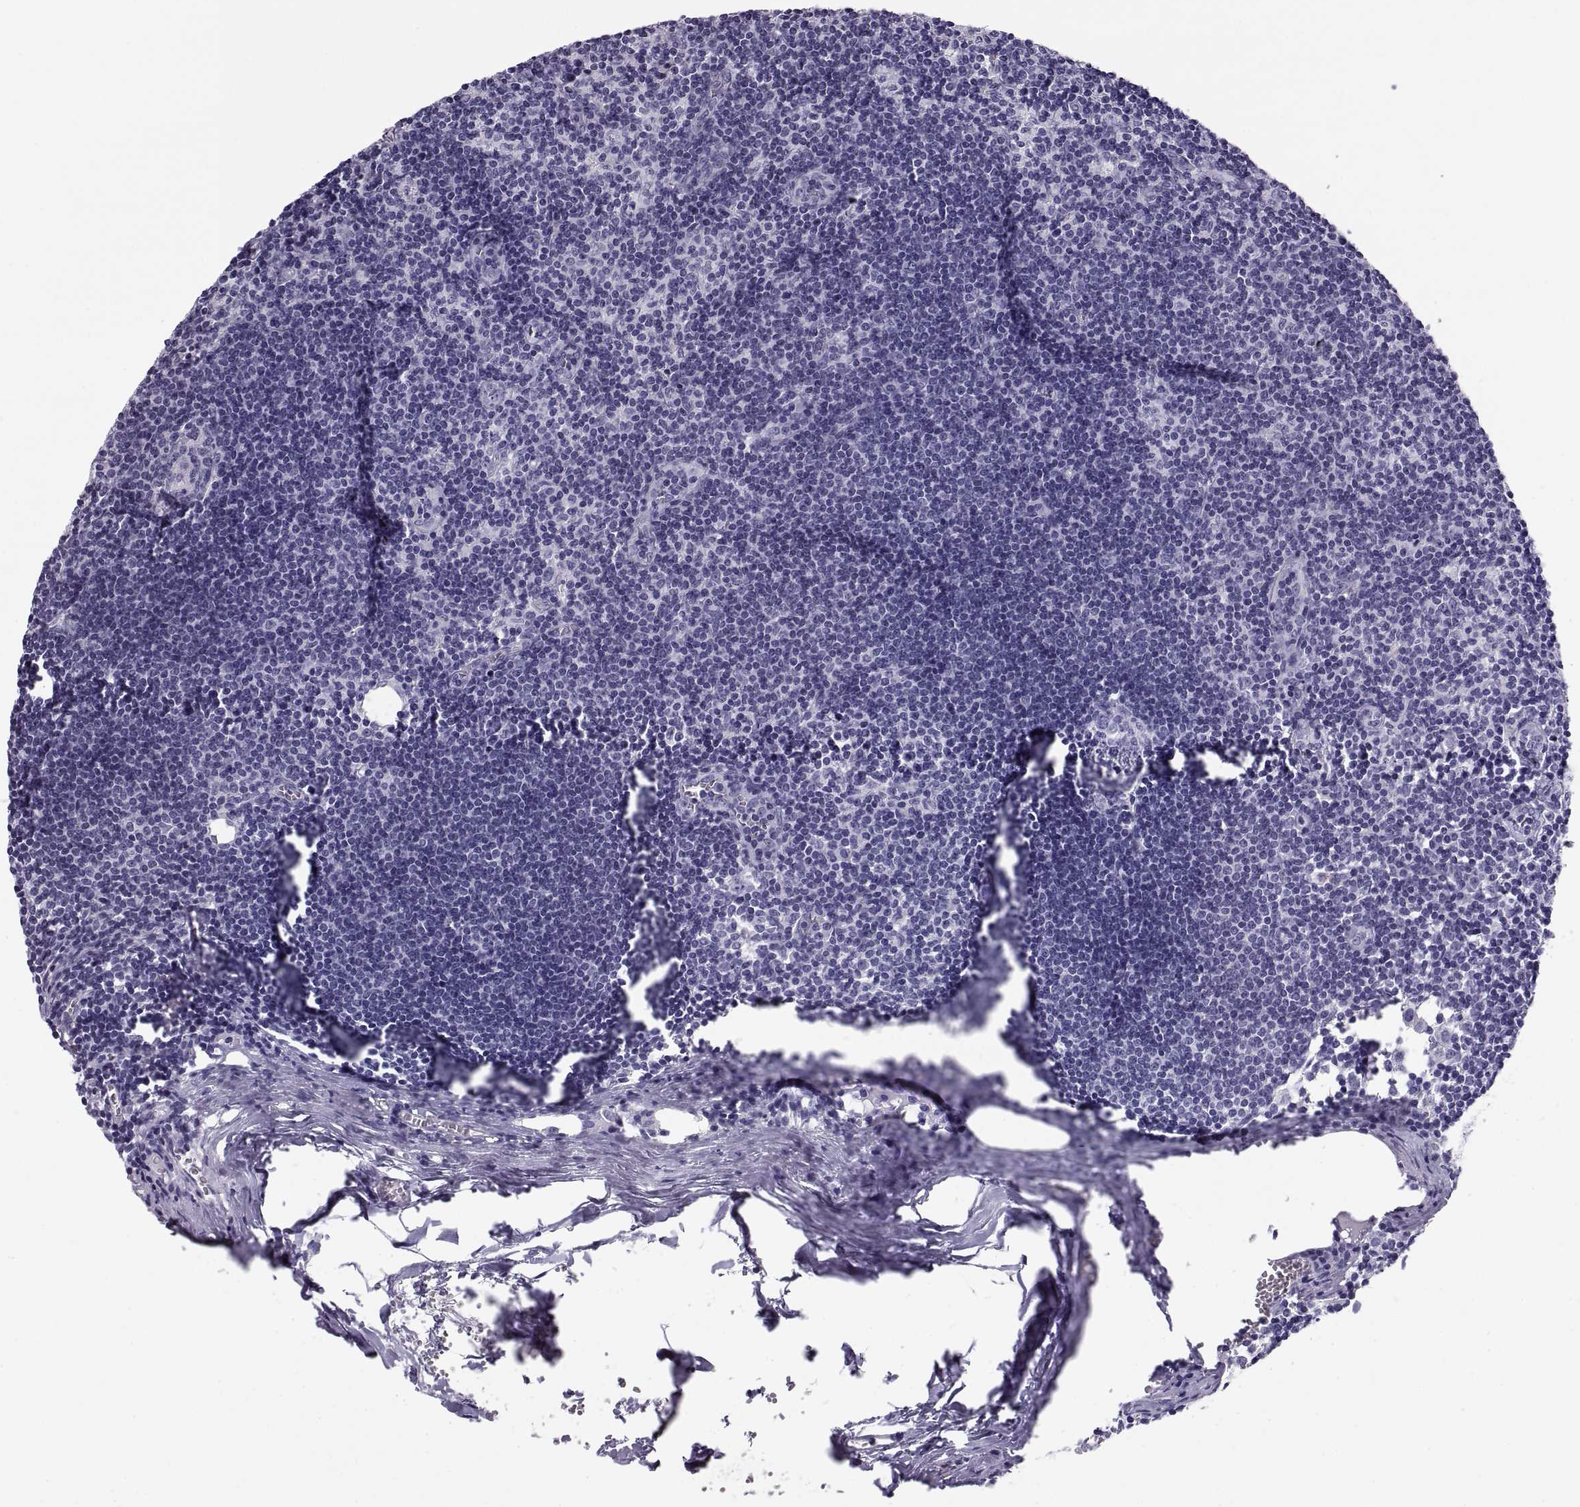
{"staining": {"intensity": "negative", "quantity": "none", "location": "none"}, "tissue": "lymph node", "cell_type": "Germinal center cells", "image_type": "normal", "snomed": [{"axis": "morphology", "description": "Normal tissue, NOS"}, {"axis": "topography", "description": "Lymph node"}], "caption": "Germinal center cells show no significant protein expression in normal lymph node. (DAB (3,3'-diaminobenzidine) IHC with hematoxylin counter stain).", "gene": "PAX2", "patient": {"sex": "male", "age": 59}}